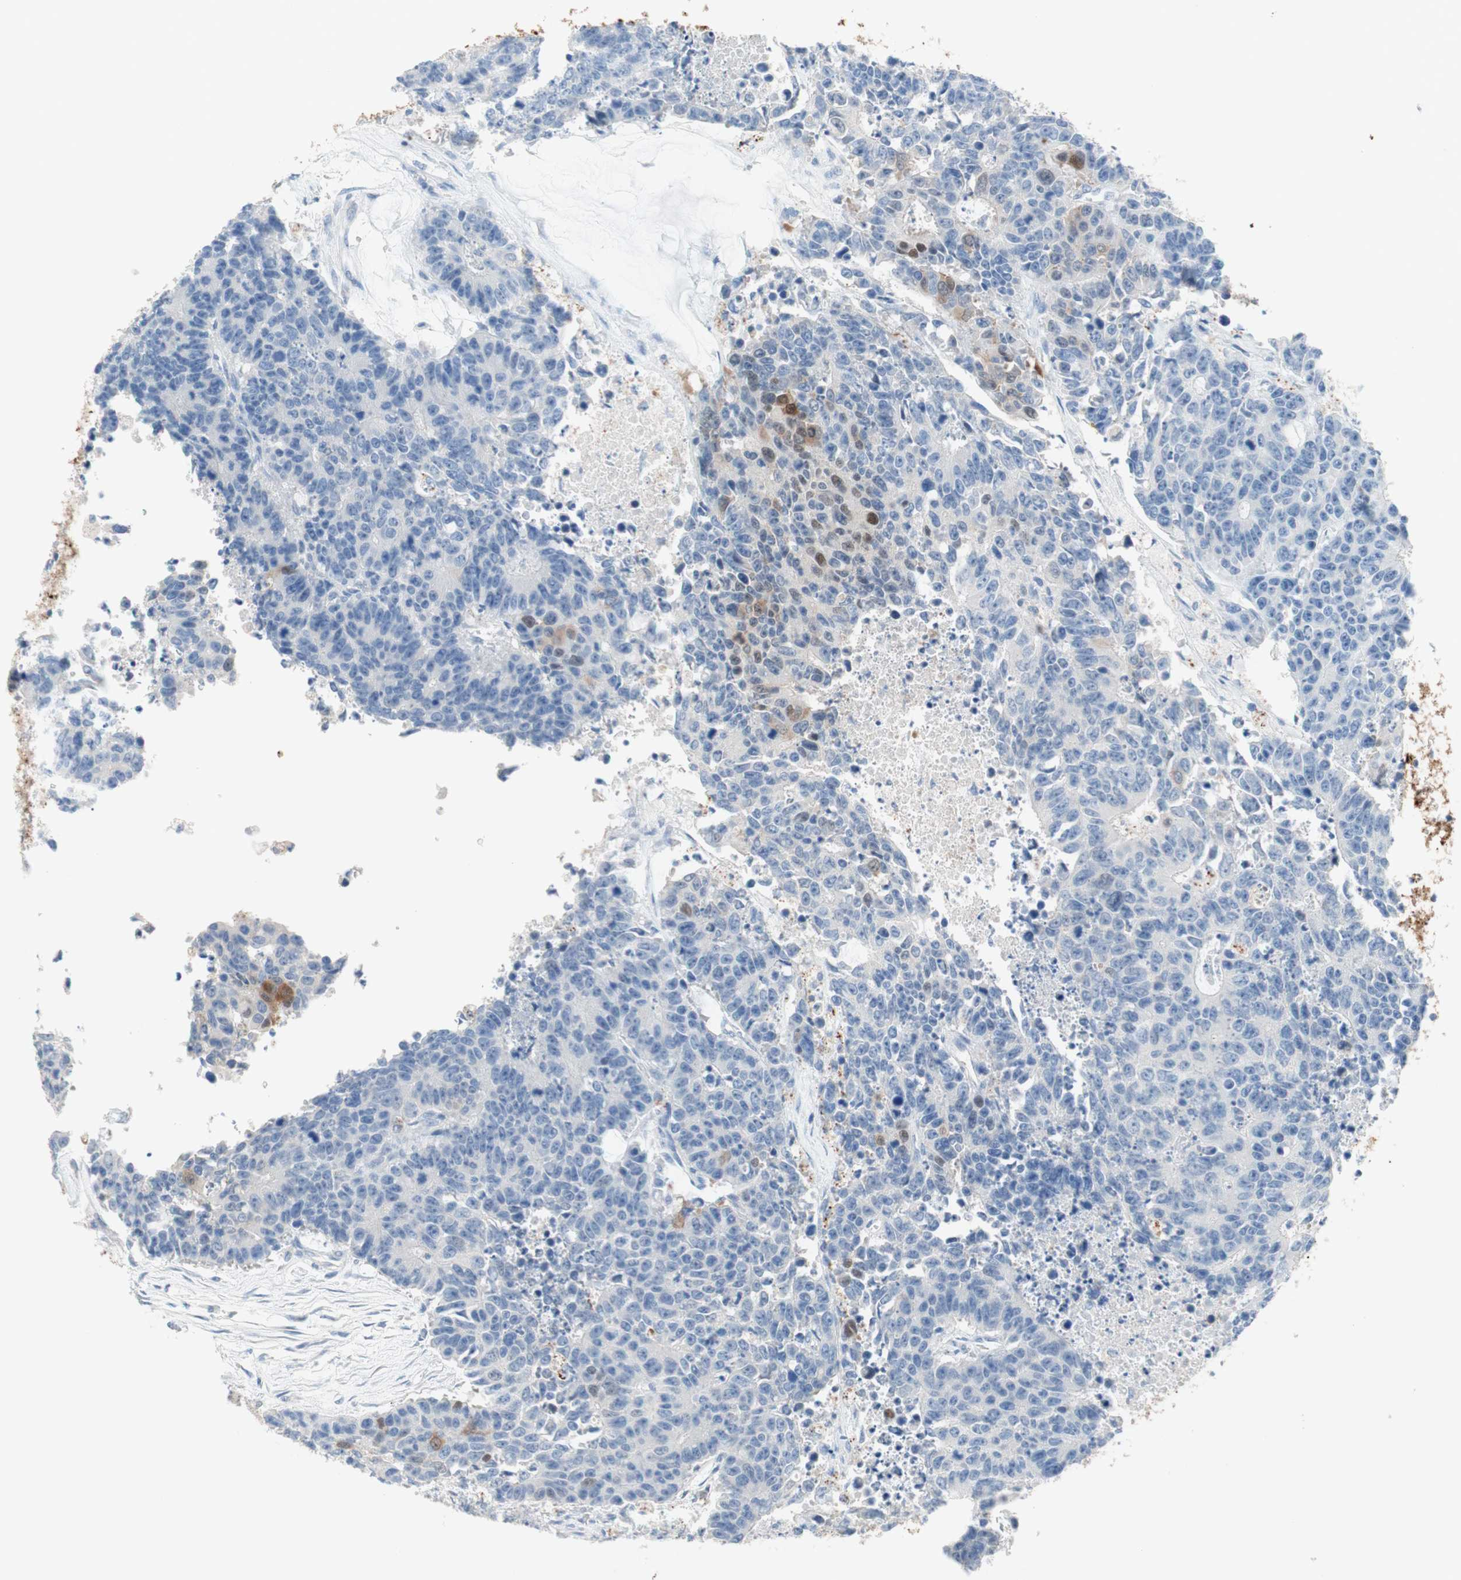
{"staining": {"intensity": "weak", "quantity": "<25%", "location": "cytoplasmic/membranous"}, "tissue": "colorectal cancer", "cell_type": "Tumor cells", "image_type": "cancer", "snomed": [{"axis": "morphology", "description": "Adenocarcinoma, NOS"}, {"axis": "topography", "description": "Colon"}], "caption": "This is a micrograph of immunohistochemistry (IHC) staining of colorectal adenocarcinoma, which shows no staining in tumor cells.", "gene": "PDZK1", "patient": {"sex": "female", "age": 86}}